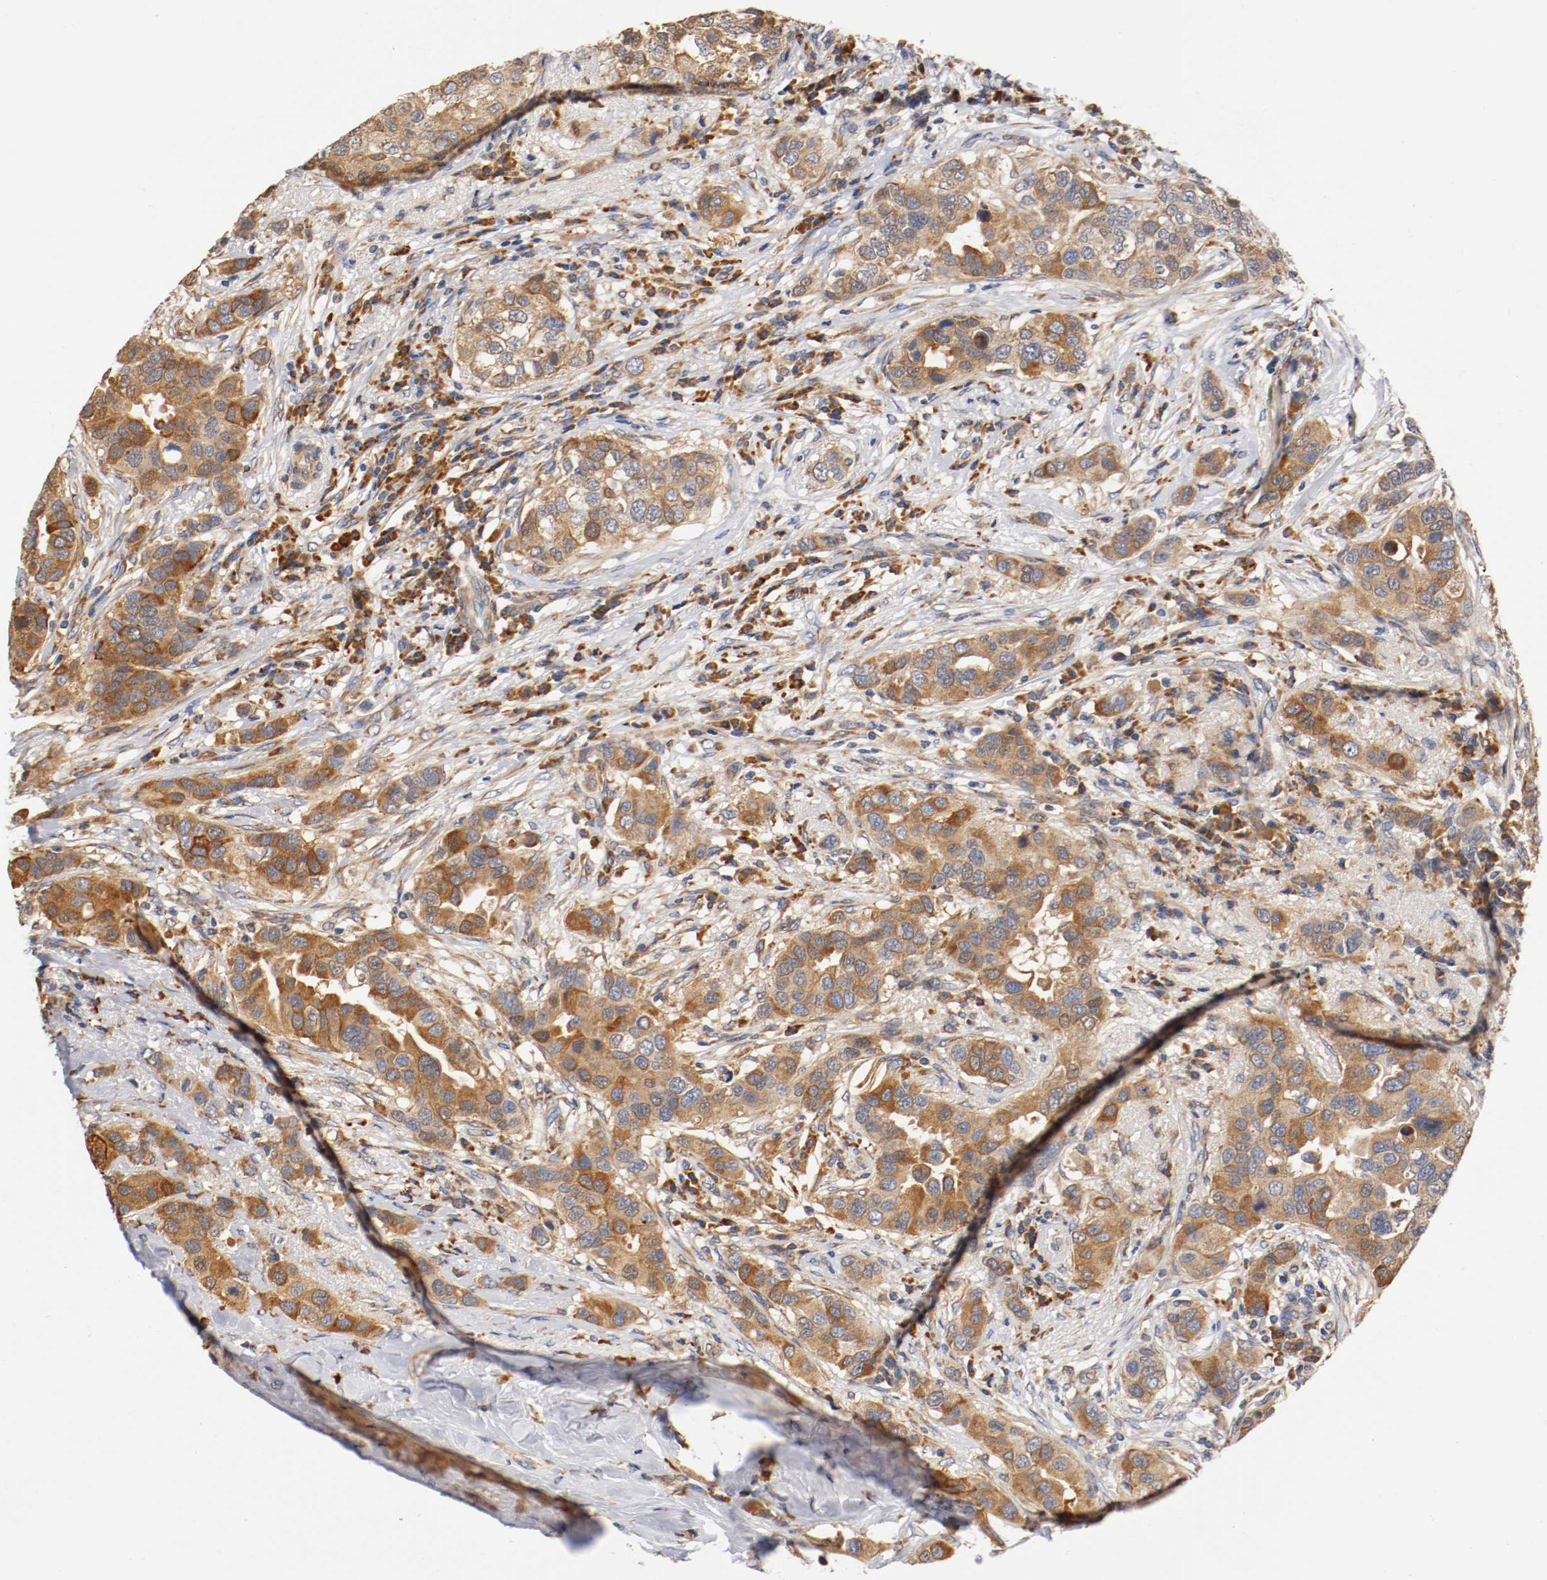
{"staining": {"intensity": "moderate", "quantity": ">75%", "location": "cytoplasmic/membranous"}, "tissue": "breast cancer", "cell_type": "Tumor cells", "image_type": "cancer", "snomed": [{"axis": "morphology", "description": "Duct carcinoma"}, {"axis": "topography", "description": "Breast"}], "caption": "This is an image of immunohistochemistry staining of intraductal carcinoma (breast), which shows moderate staining in the cytoplasmic/membranous of tumor cells.", "gene": "TNFSF13", "patient": {"sex": "female", "age": 50}}